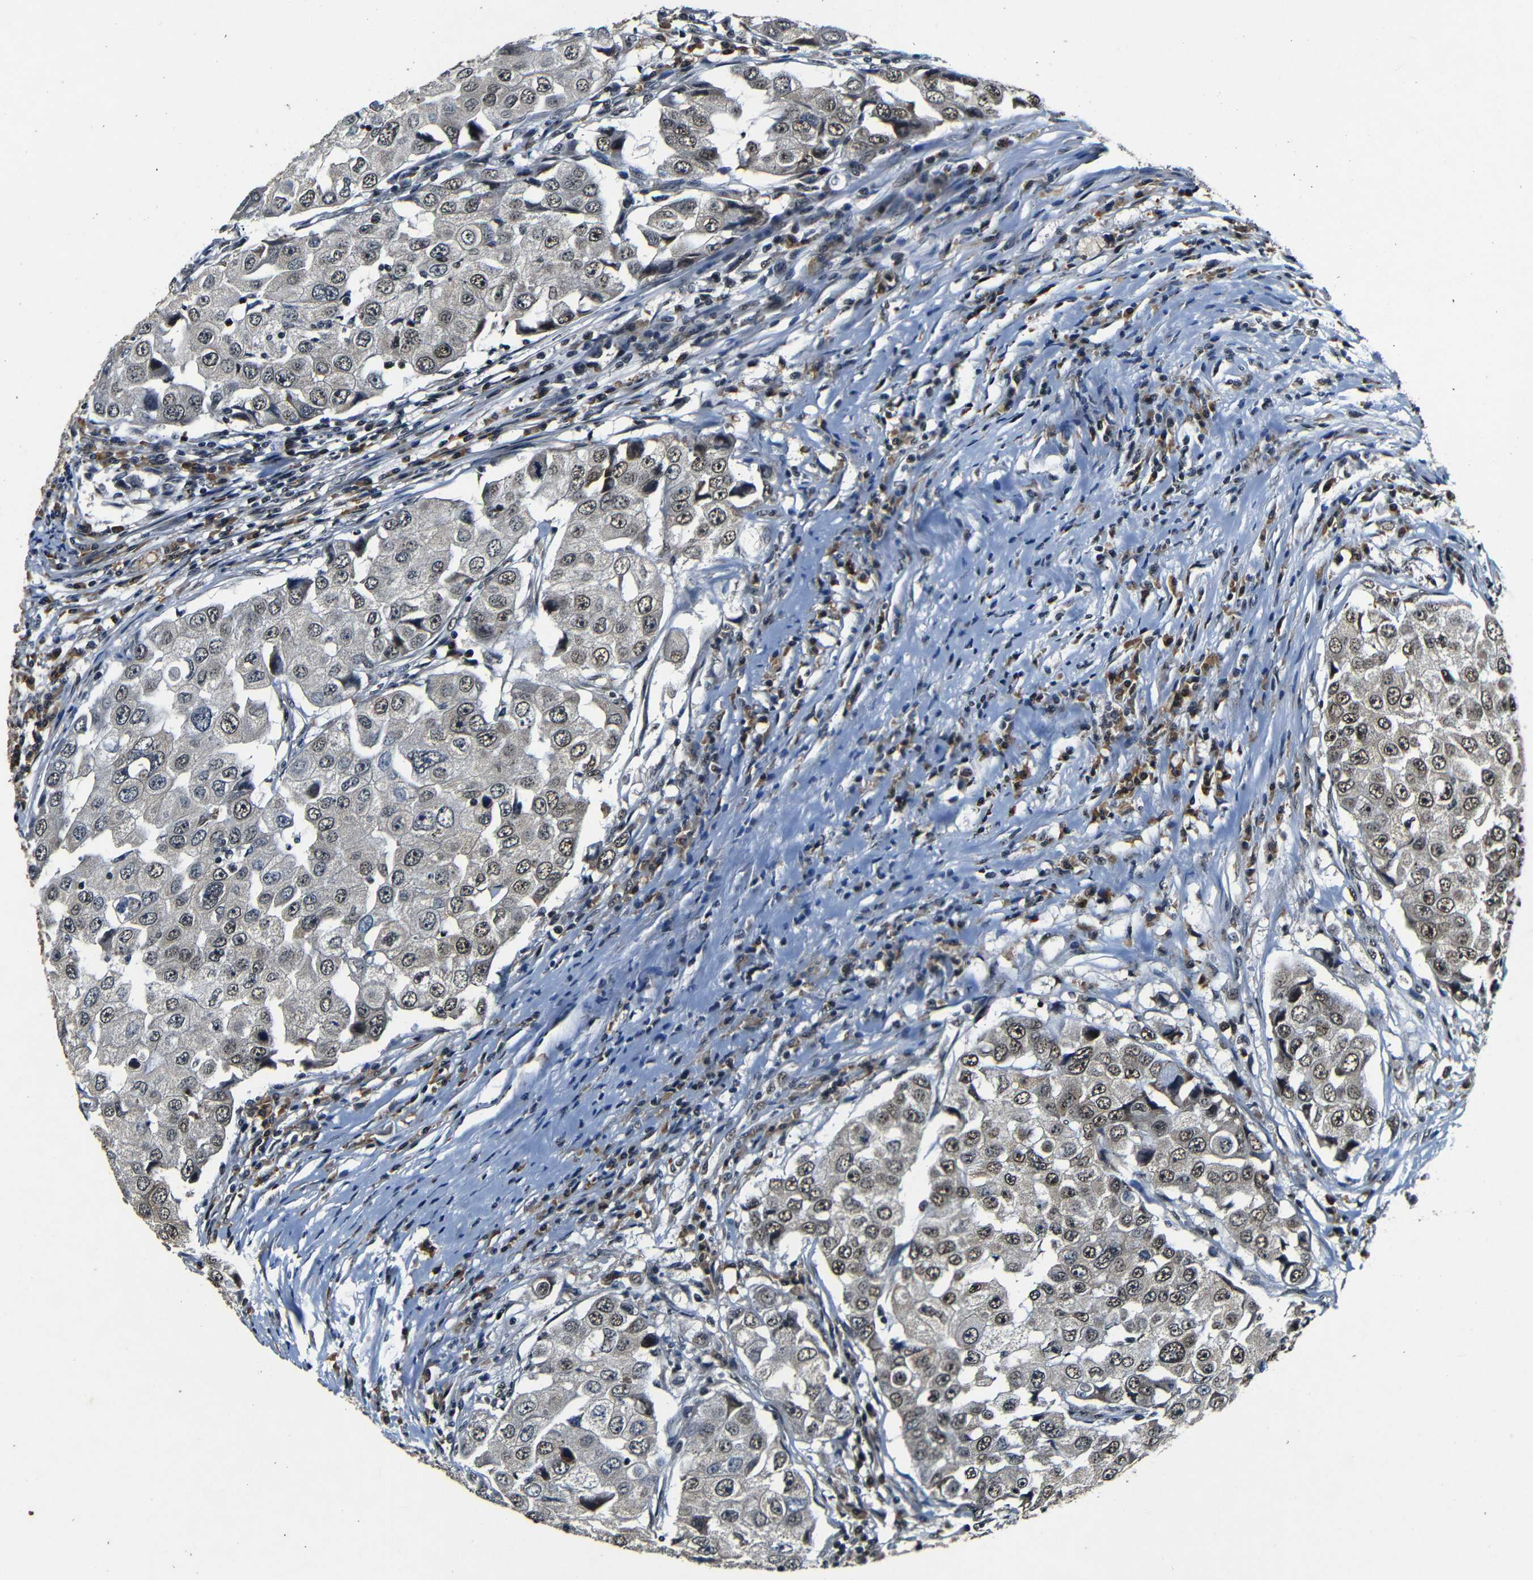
{"staining": {"intensity": "moderate", "quantity": ">75%", "location": "nuclear"}, "tissue": "breast cancer", "cell_type": "Tumor cells", "image_type": "cancer", "snomed": [{"axis": "morphology", "description": "Duct carcinoma"}, {"axis": "topography", "description": "Breast"}], "caption": "Protein staining demonstrates moderate nuclear positivity in approximately >75% of tumor cells in breast cancer.", "gene": "FOXD4", "patient": {"sex": "female", "age": 27}}